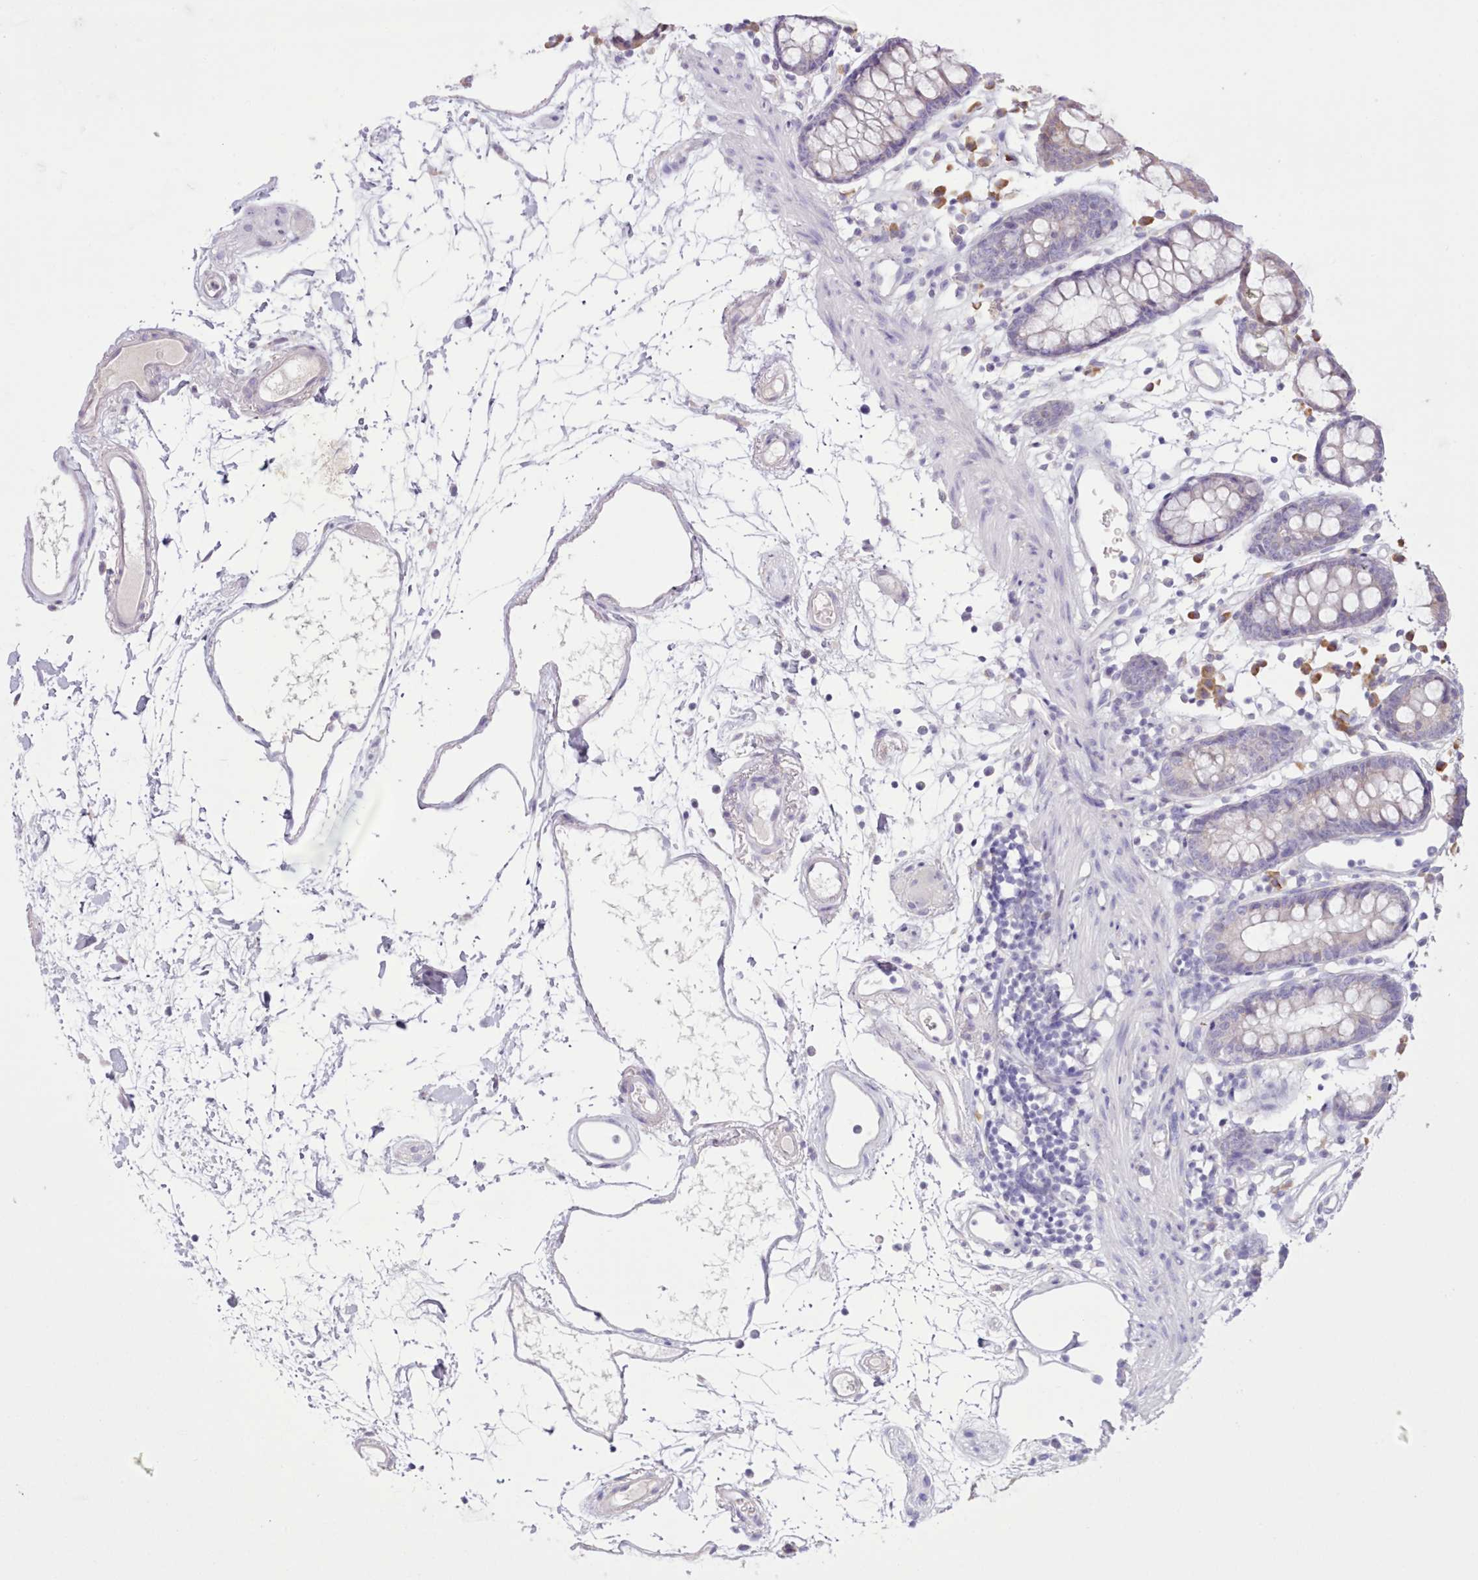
{"staining": {"intensity": "negative", "quantity": "none", "location": "none"}, "tissue": "colon", "cell_type": "Endothelial cells", "image_type": "normal", "snomed": [{"axis": "morphology", "description": "Normal tissue, NOS"}, {"axis": "topography", "description": "Colon"}], "caption": "This photomicrograph is of benign colon stained with immunohistochemistry (IHC) to label a protein in brown with the nuclei are counter-stained blue. There is no positivity in endothelial cells. Brightfield microscopy of IHC stained with DAB (3,3'-diaminobenzidine) (brown) and hematoxylin (blue), captured at high magnification.", "gene": "CCL1", "patient": {"sex": "female", "age": 84}}